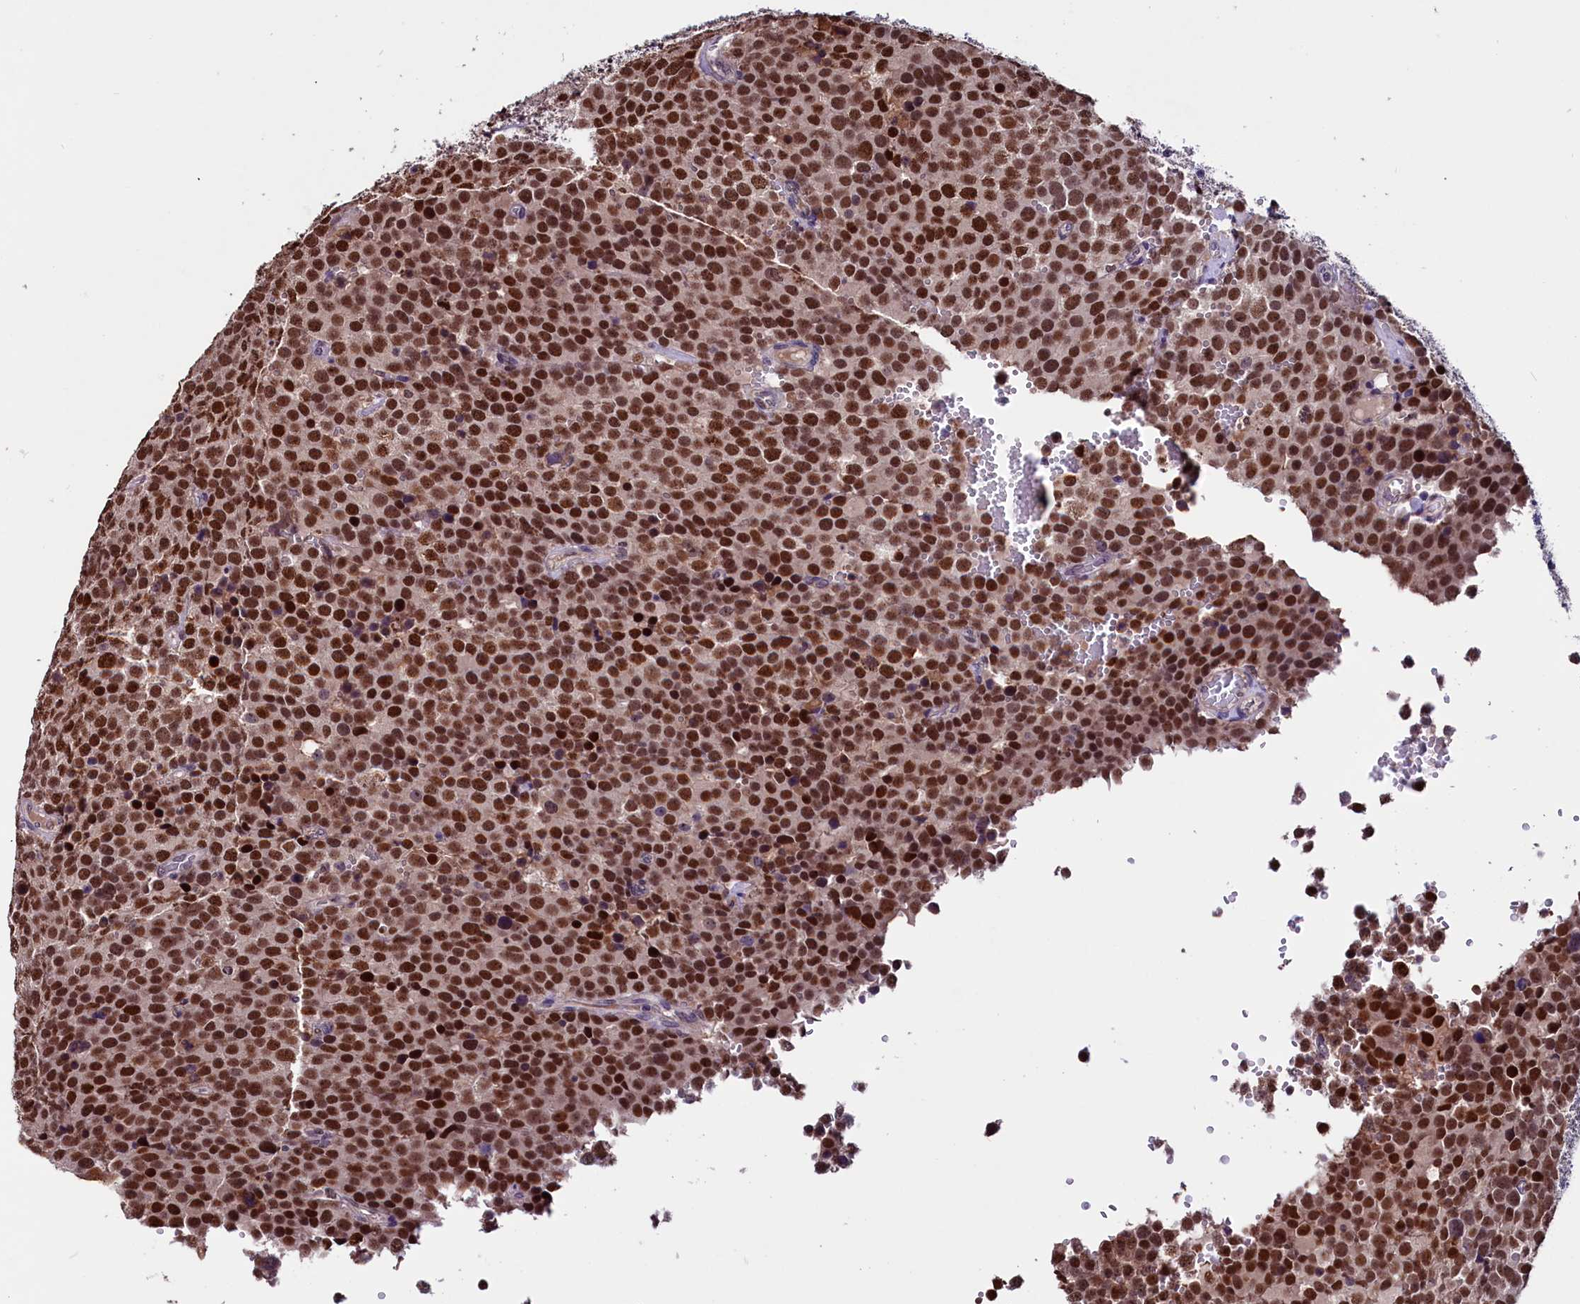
{"staining": {"intensity": "strong", "quantity": ">75%", "location": "nuclear"}, "tissue": "testis cancer", "cell_type": "Tumor cells", "image_type": "cancer", "snomed": [{"axis": "morphology", "description": "Seminoma, NOS"}, {"axis": "topography", "description": "Testis"}], "caption": "Testis cancer stained for a protein (brown) shows strong nuclear positive positivity in approximately >75% of tumor cells.", "gene": "RNMT", "patient": {"sex": "male", "age": 71}}